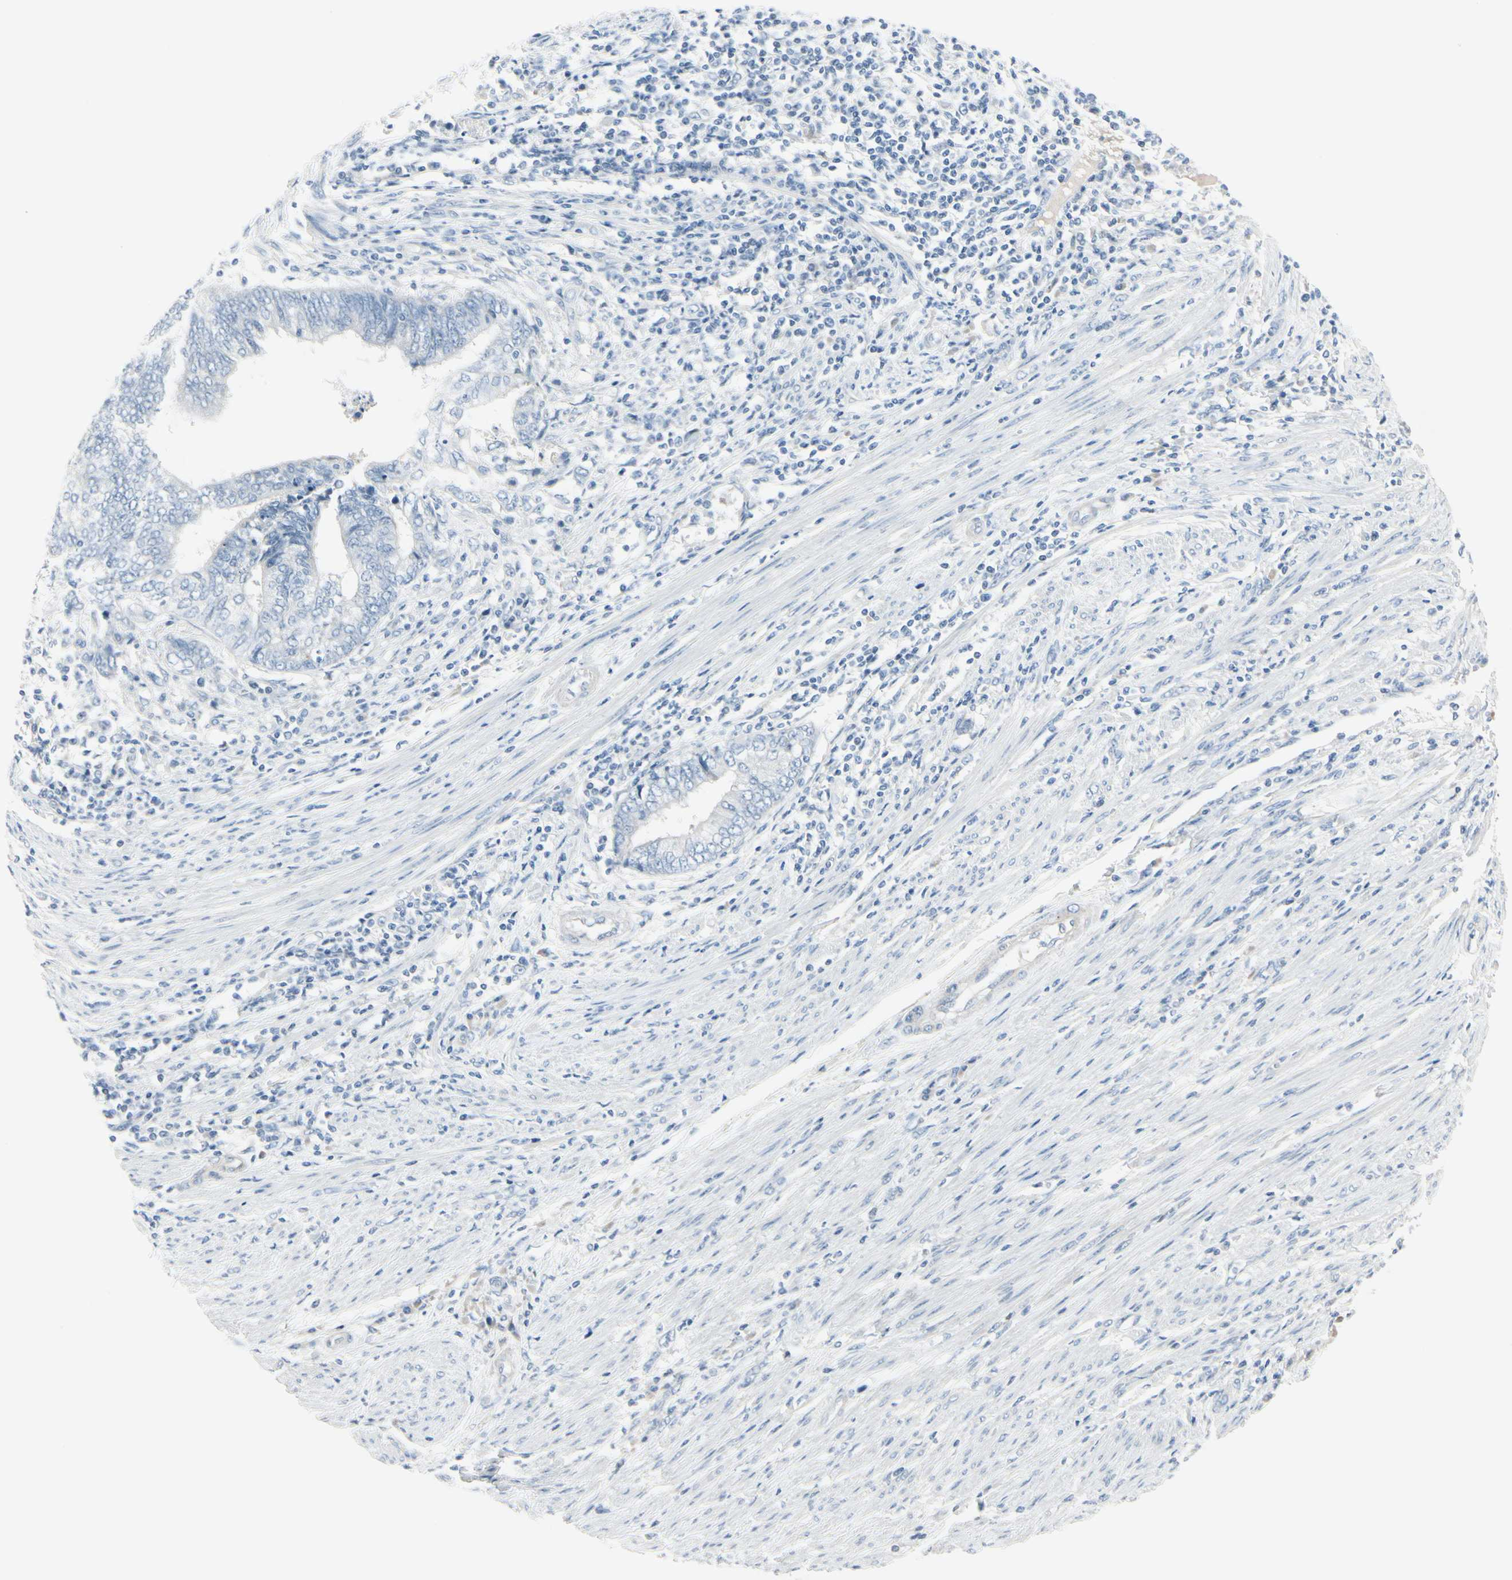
{"staining": {"intensity": "negative", "quantity": "none", "location": "none"}, "tissue": "endometrial cancer", "cell_type": "Tumor cells", "image_type": "cancer", "snomed": [{"axis": "morphology", "description": "Adenocarcinoma, NOS"}, {"axis": "topography", "description": "Uterus"}, {"axis": "topography", "description": "Endometrium"}], "caption": "This histopathology image is of endometrial cancer stained with IHC to label a protein in brown with the nuclei are counter-stained blue. There is no staining in tumor cells. (DAB IHC with hematoxylin counter stain).", "gene": "CDHR5", "patient": {"sex": "female", "age": 70}}